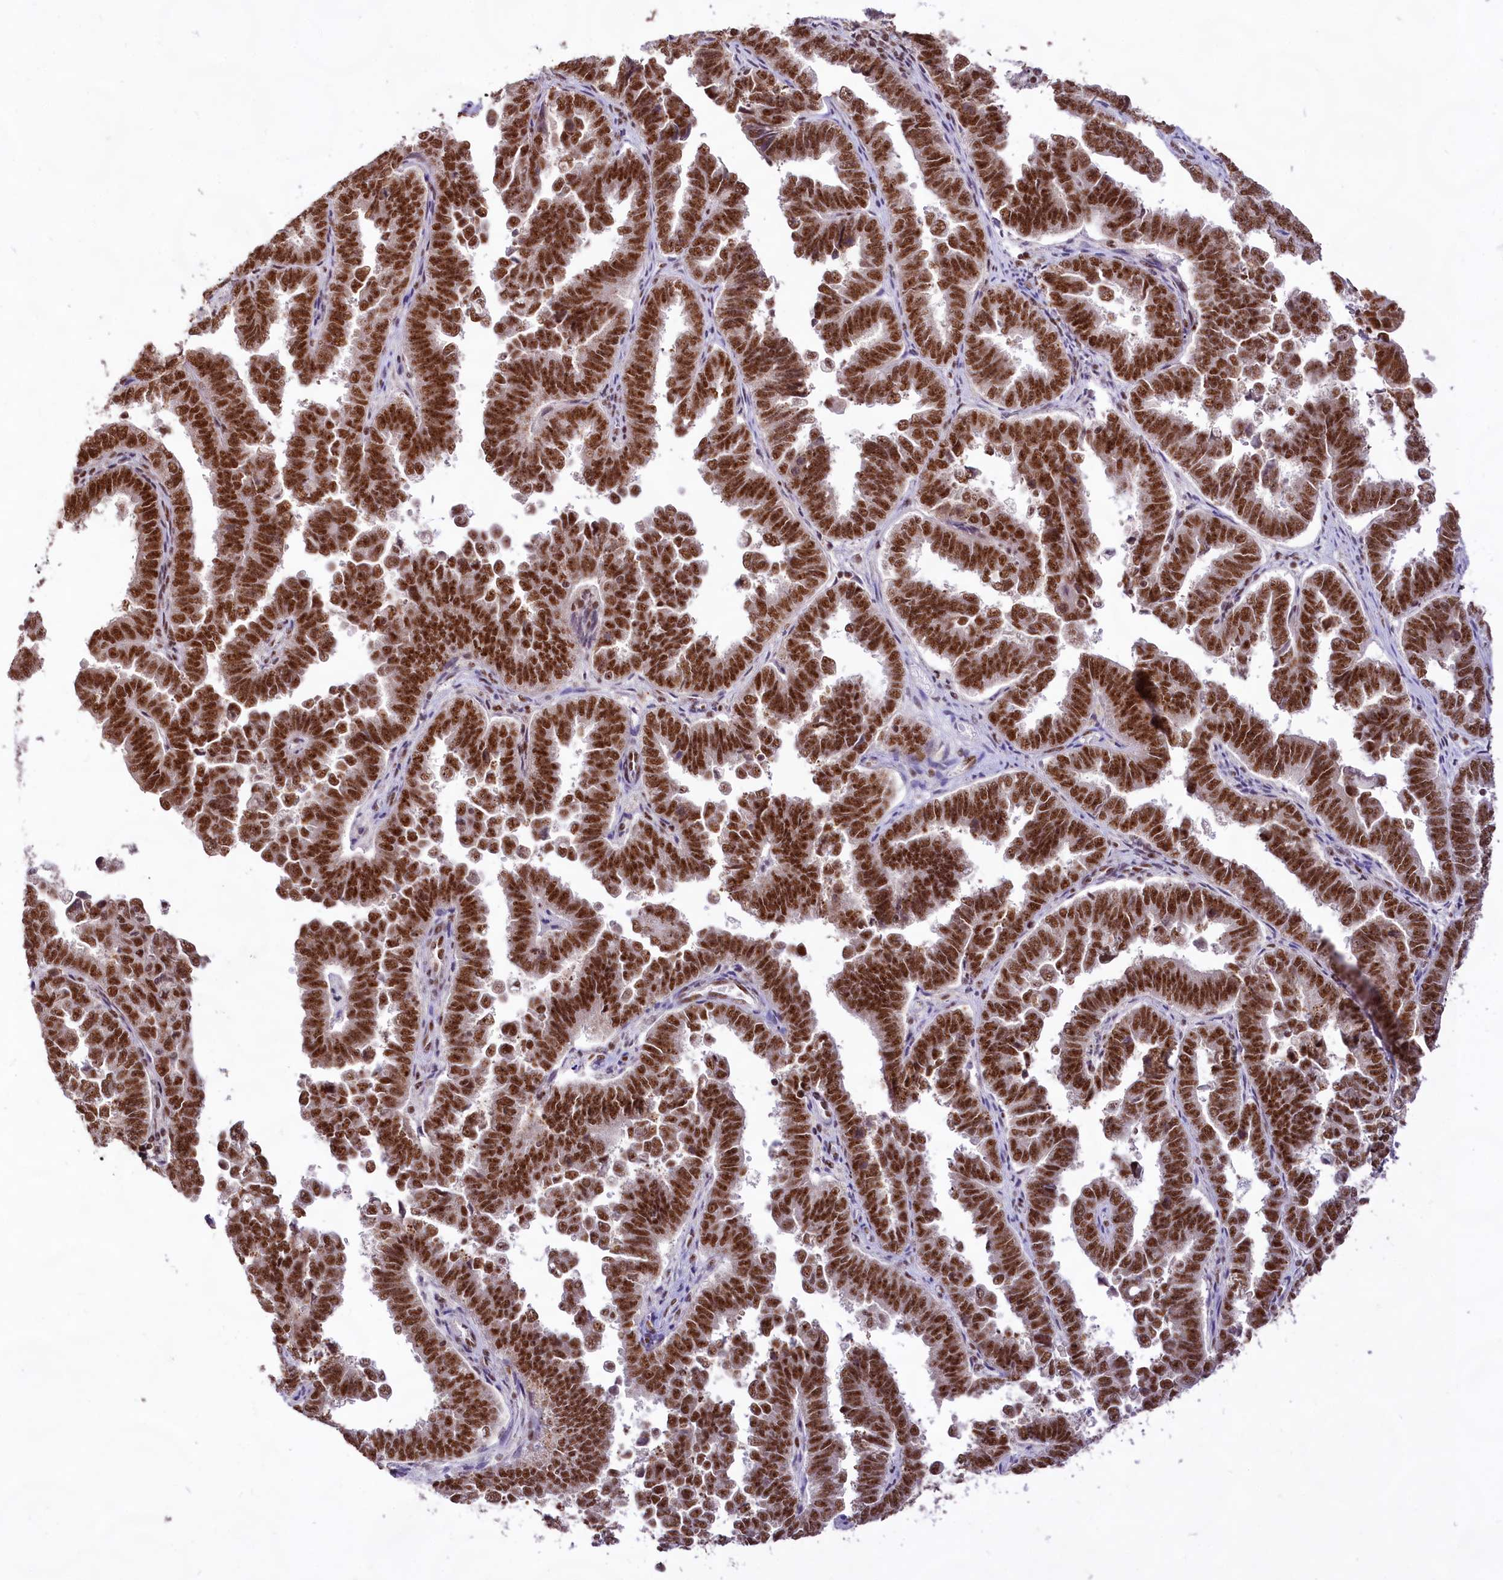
{"staining": {"intensity": "strong", "quantity": ">75%", "location": "nuclear"}, "tissue": "endometrial cancer", "cell_type": "Tumor cells", "image_type": "cancer", "snomed": [{"axis": "morphology", "description": "Adenocarcinoma, NOS"}, {"axis": "topography", "description": "Endometrium"}], "caption": "About >75% of tumor cells in endometrial adenocarcinoma show strong nuclear protein expression as visualized by brown immunohistochemical staining.", "gene": "HIRA", "patient": {"sex": "female", "age": 75}}